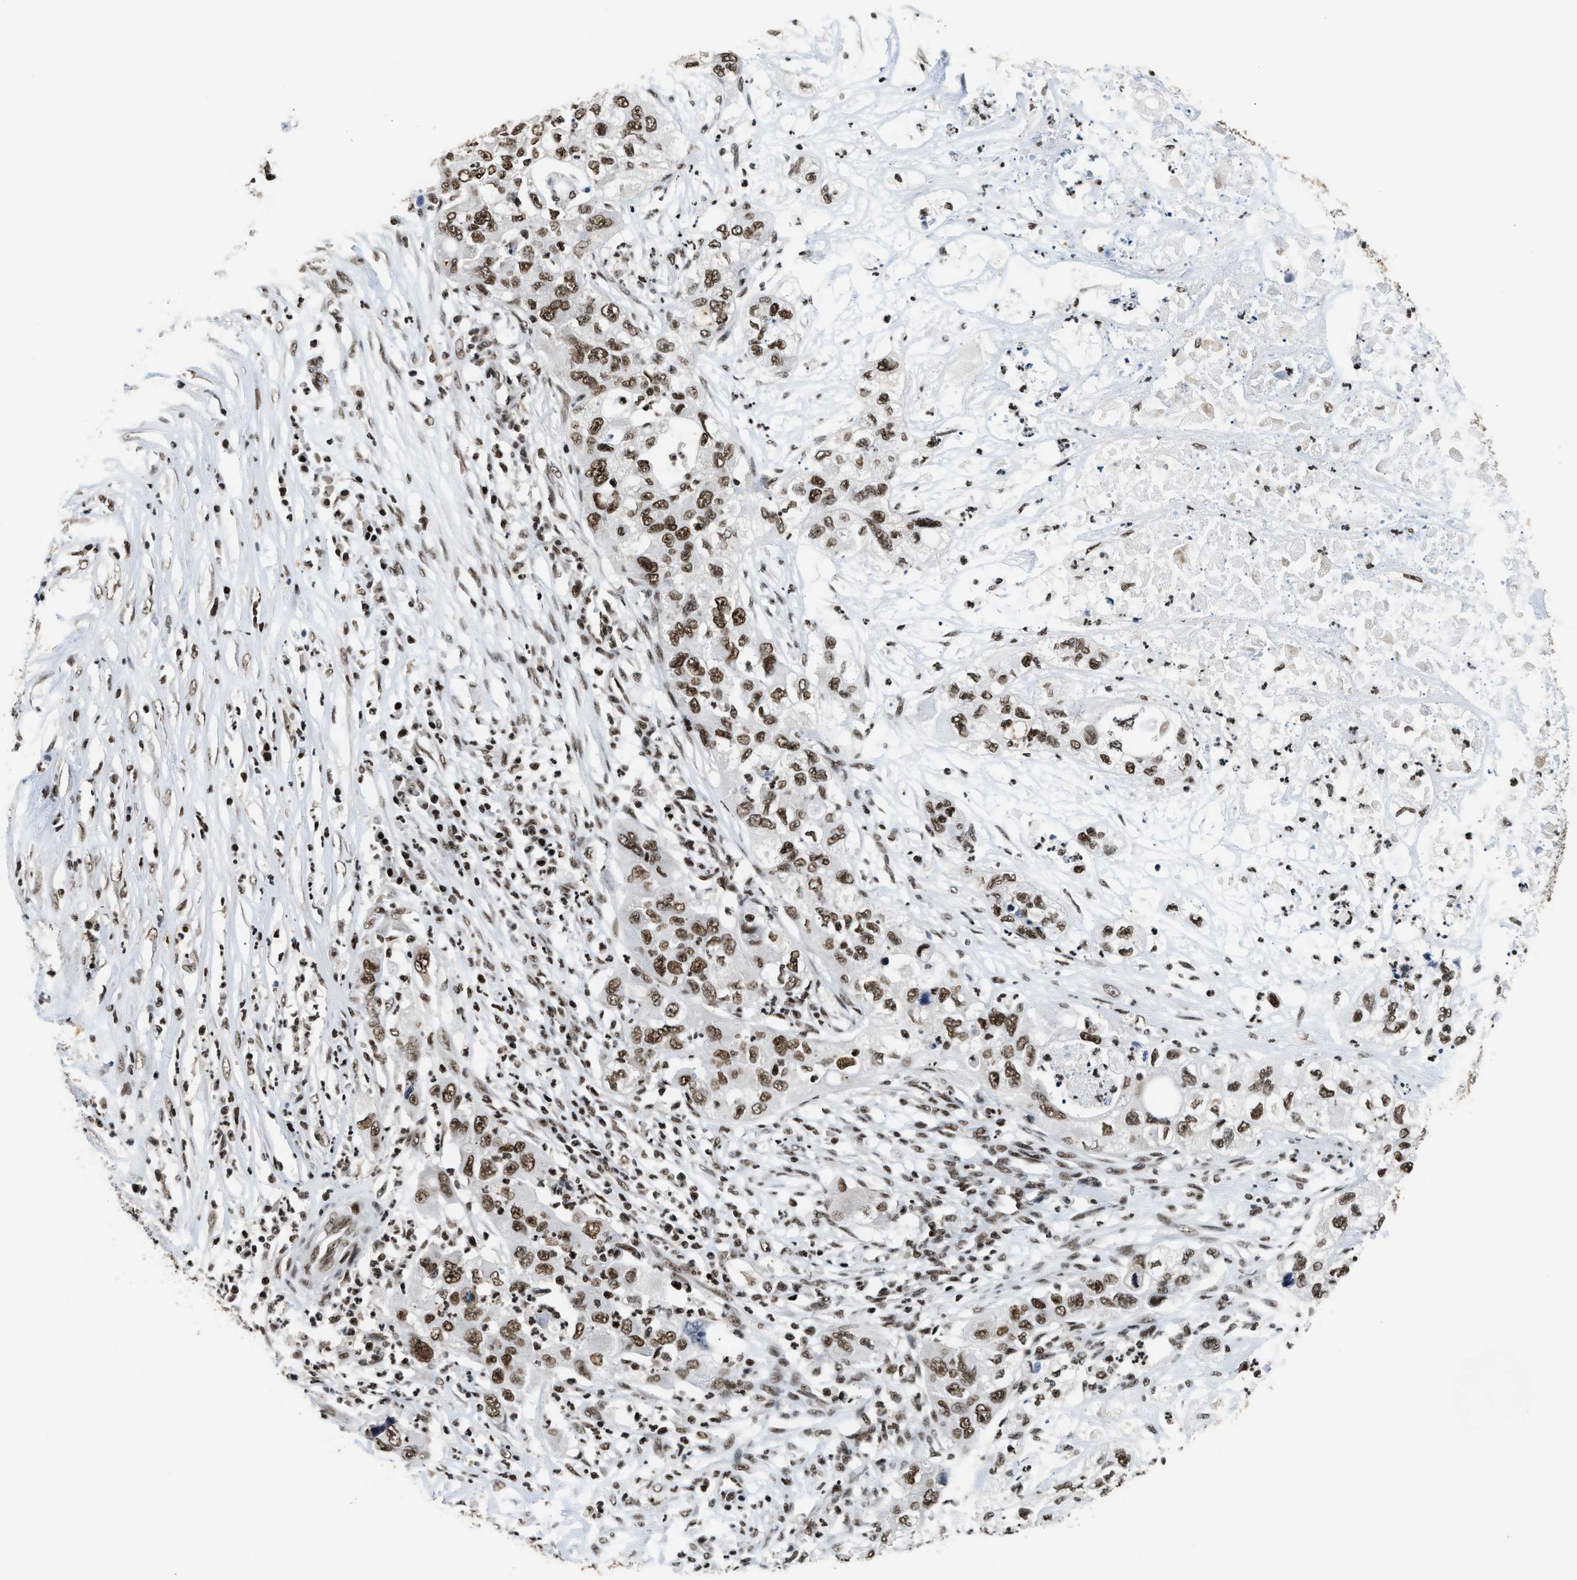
{"staining": {"intensity": "moderate", "quantity": ">75%", "location": "nuclear"}, "tissue": "pancreatic cancer", "cell_type": "Tumor cells", "image_type": "cancer", "snomed": [{"axis": "morphology", "description": "Adenocarcinoma, NOS"}, {"axis": "topography", "description": "Pancreas"}], "caption": "Immunohistochemistry (DAB) staining of pancreatic cancer (adenocarcinoma) shows moderate nuclear protein positivity in about >75% of tumor cells. The protein is stained brown, and the nuclei are stained in blue (DAB (3,3'-diaminobenzidine) IHC with brightfield microscopy, high magnification).", "gene": "RAD21", "patient": {"sex": "female", "age": 78}}